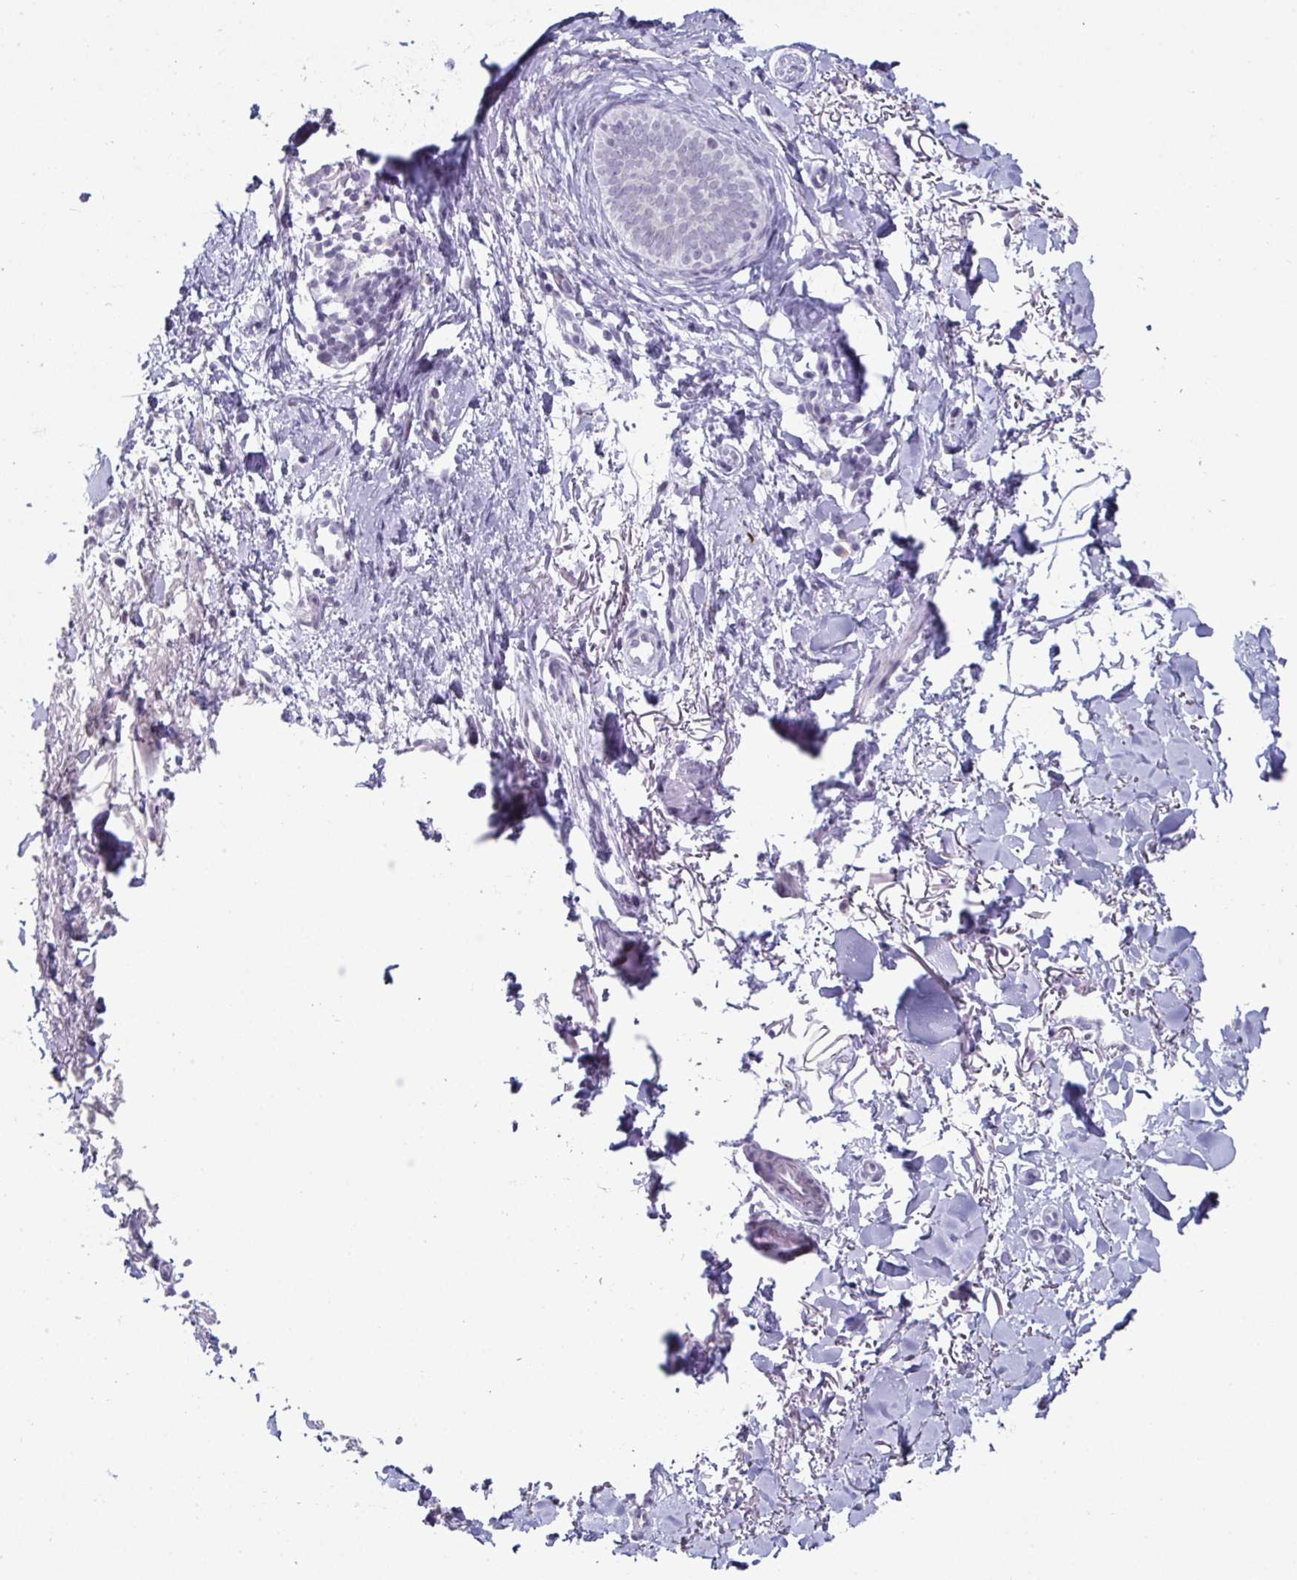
{"staining": {"intensity": "negative", "quantity": "none", "location": "none"}, "tissue": "skin cancer", "cell_type": "Tumor cells", "image_type": "cancer", "snomed": [{"axis": "morphology", "description": "Basal cell carcinoma"}, {"axis": "topography", "description": "Skin"}, {"axis": "topography", "description": "Skin of face"}], "caption": "DAB immunohistochemical staining of human skin basal cell carcinoma displays no significant positivity in tumor cells.", "gene": "VSIG10L", "patient": {"sex": "female", "age": 90}}